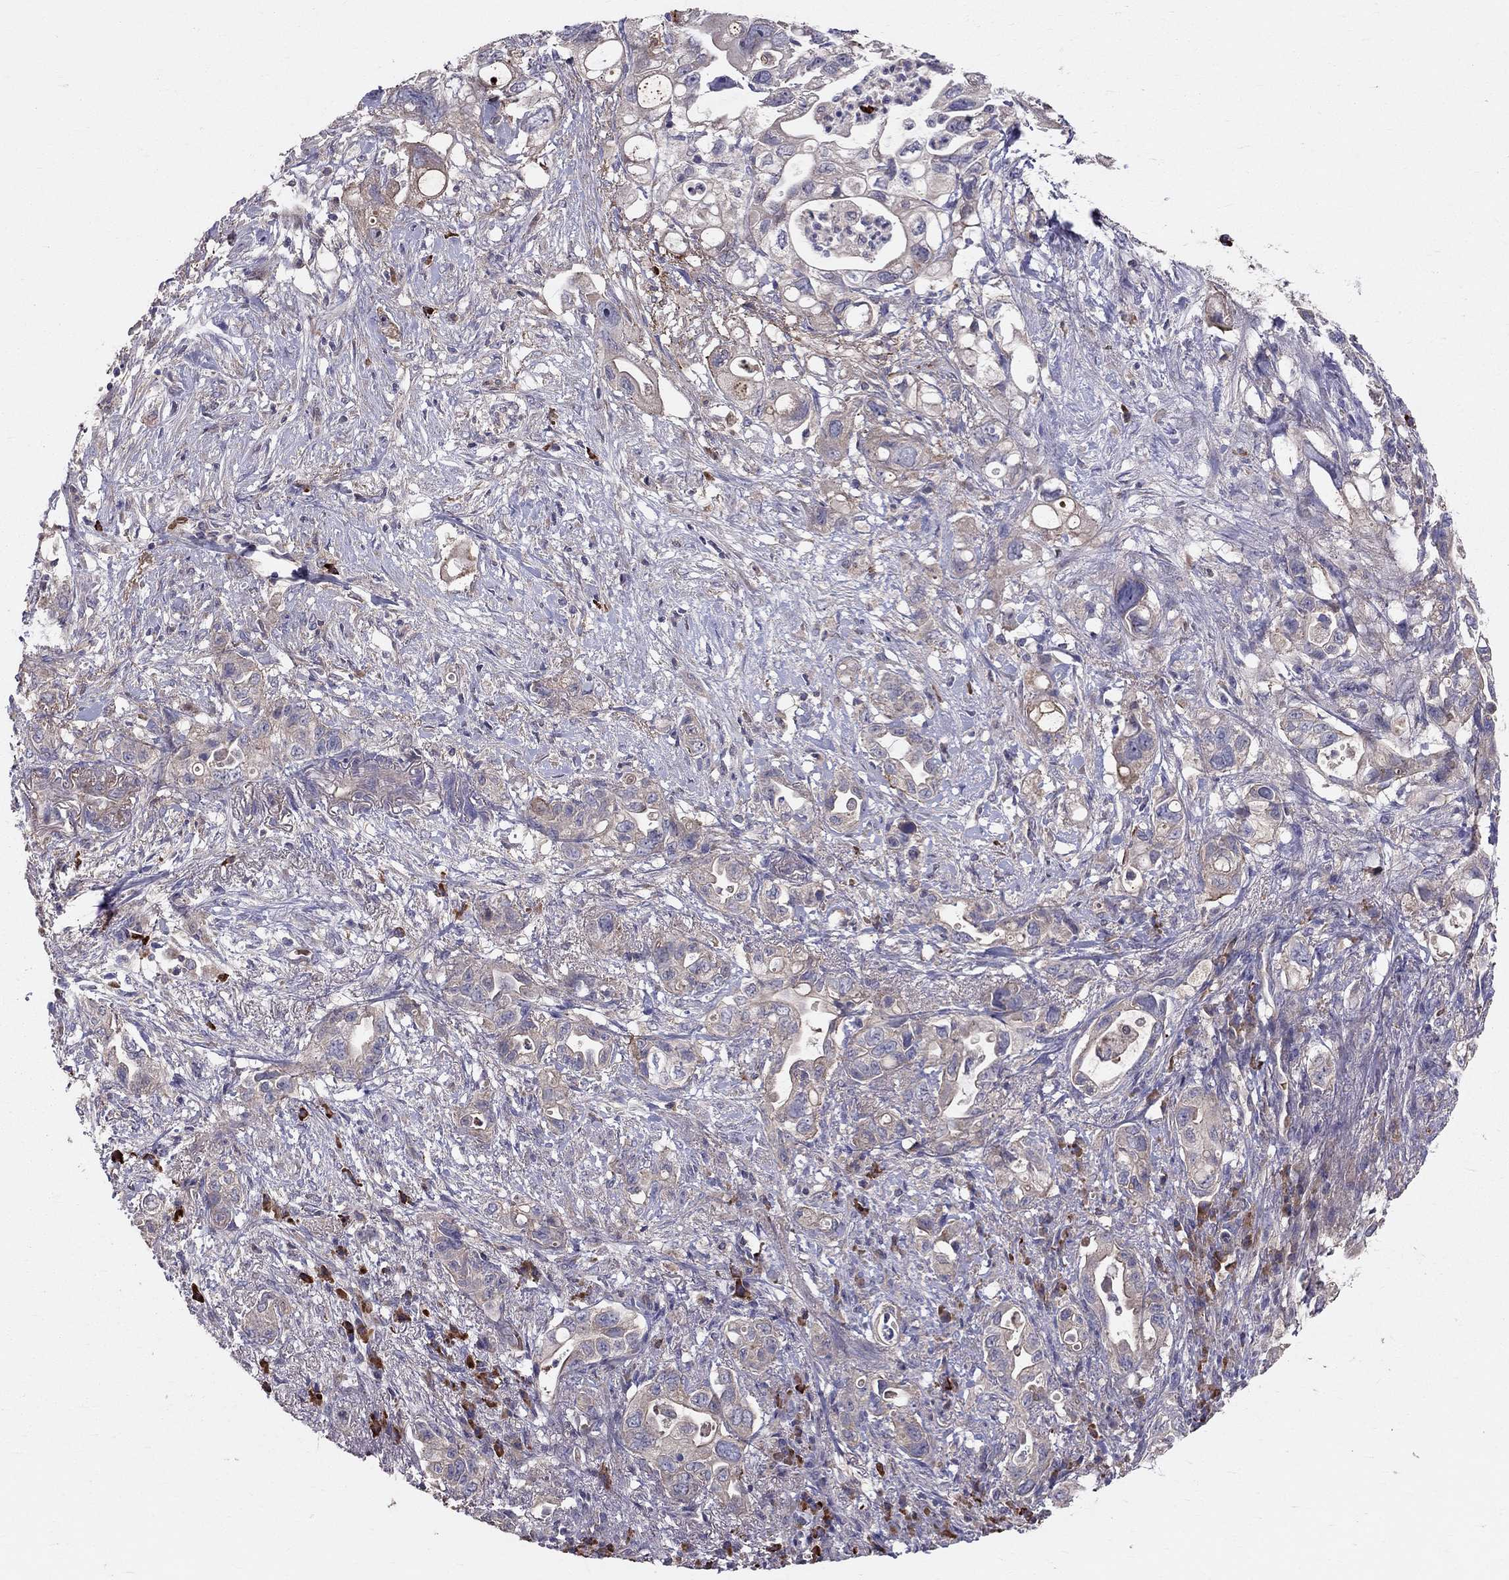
{"staining": {"intensity": "strong", "quantity": "<25%", "location": "cytoplasmic/membranous"}, "tissue": "pancreatic cancer", "cell_type": "Tumor cells", "image_type": "cancer", "snomed": [{"axis": "morphology", "description": "Adenocarcinoma, NOS"}, {"axis": "topography", "description": "Pancreas"}], "caption": "Tumor cells display medium levels of strong cytoplasmic/membranous staining in about <25% of cells in adenocarcinoma (pancreatic).", "gene": "PIK3CG", "patient": {"sex": "female", "age": 72}}